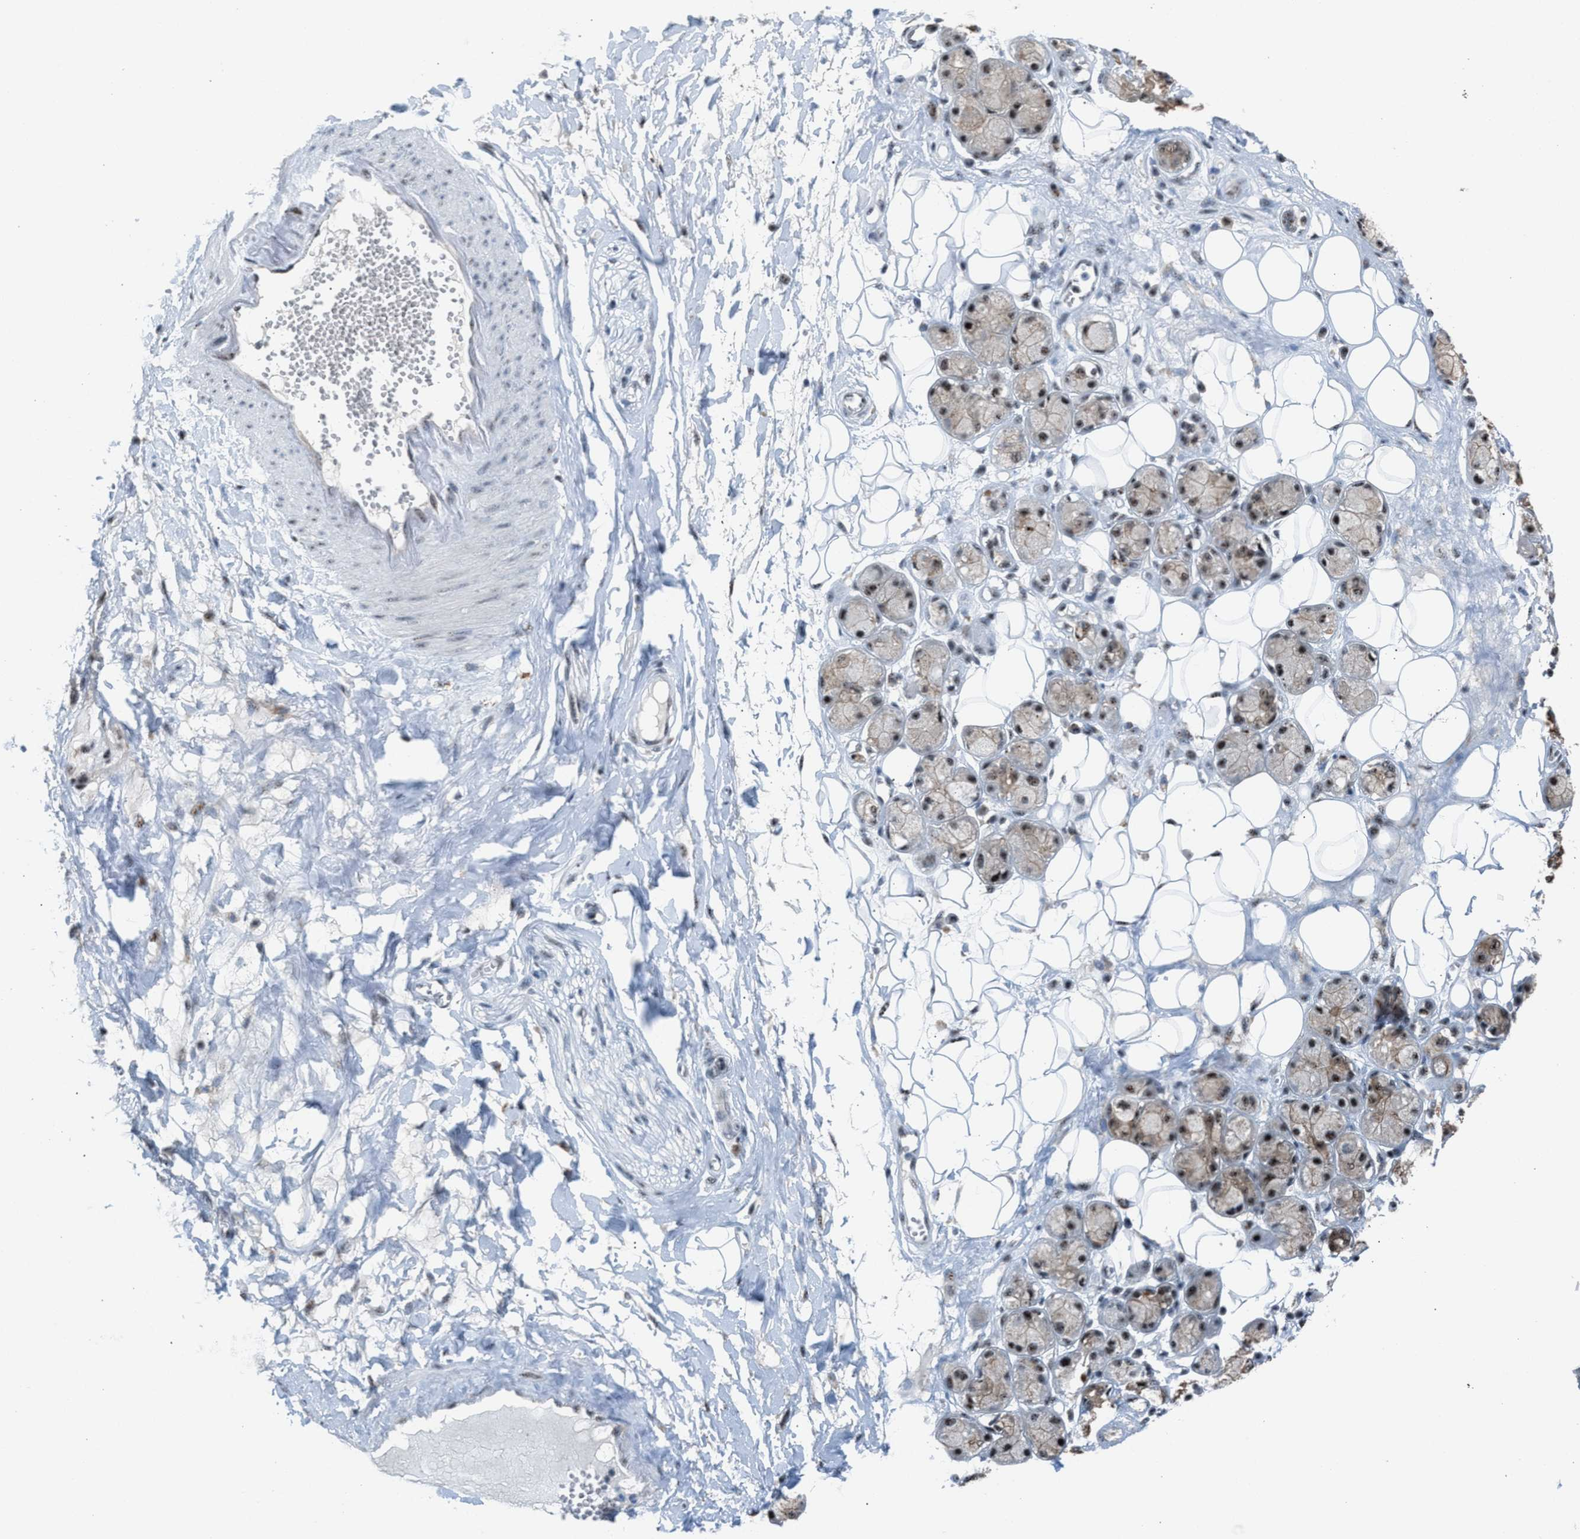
{"staining": {"intensity": "negative", "quantity": "none", "location": "none"}, "tissue": "adipose tissue", "cell_type": "Adipocytes", "image_type": "normal", "snomed": [{"axis": "morphology", "description": "Normal tissue, NOS"}, {"axis": "morphology", "description": "Inflammation, NOS"}, {"axis": "topography", "description": "Salivary gland"}, {"axis": "topography", "description": "Peripheral nerve tissue"}], "caption": "Immunohistochemistry micrograph of normal adipose tissue: human adipose tissue stained with DAB (3,3'-diaminobenzidine) exhibits no significant protein staining in adipocytes.", "gene": "CENPP", "patient": {"sex": "female", "age": 75}}